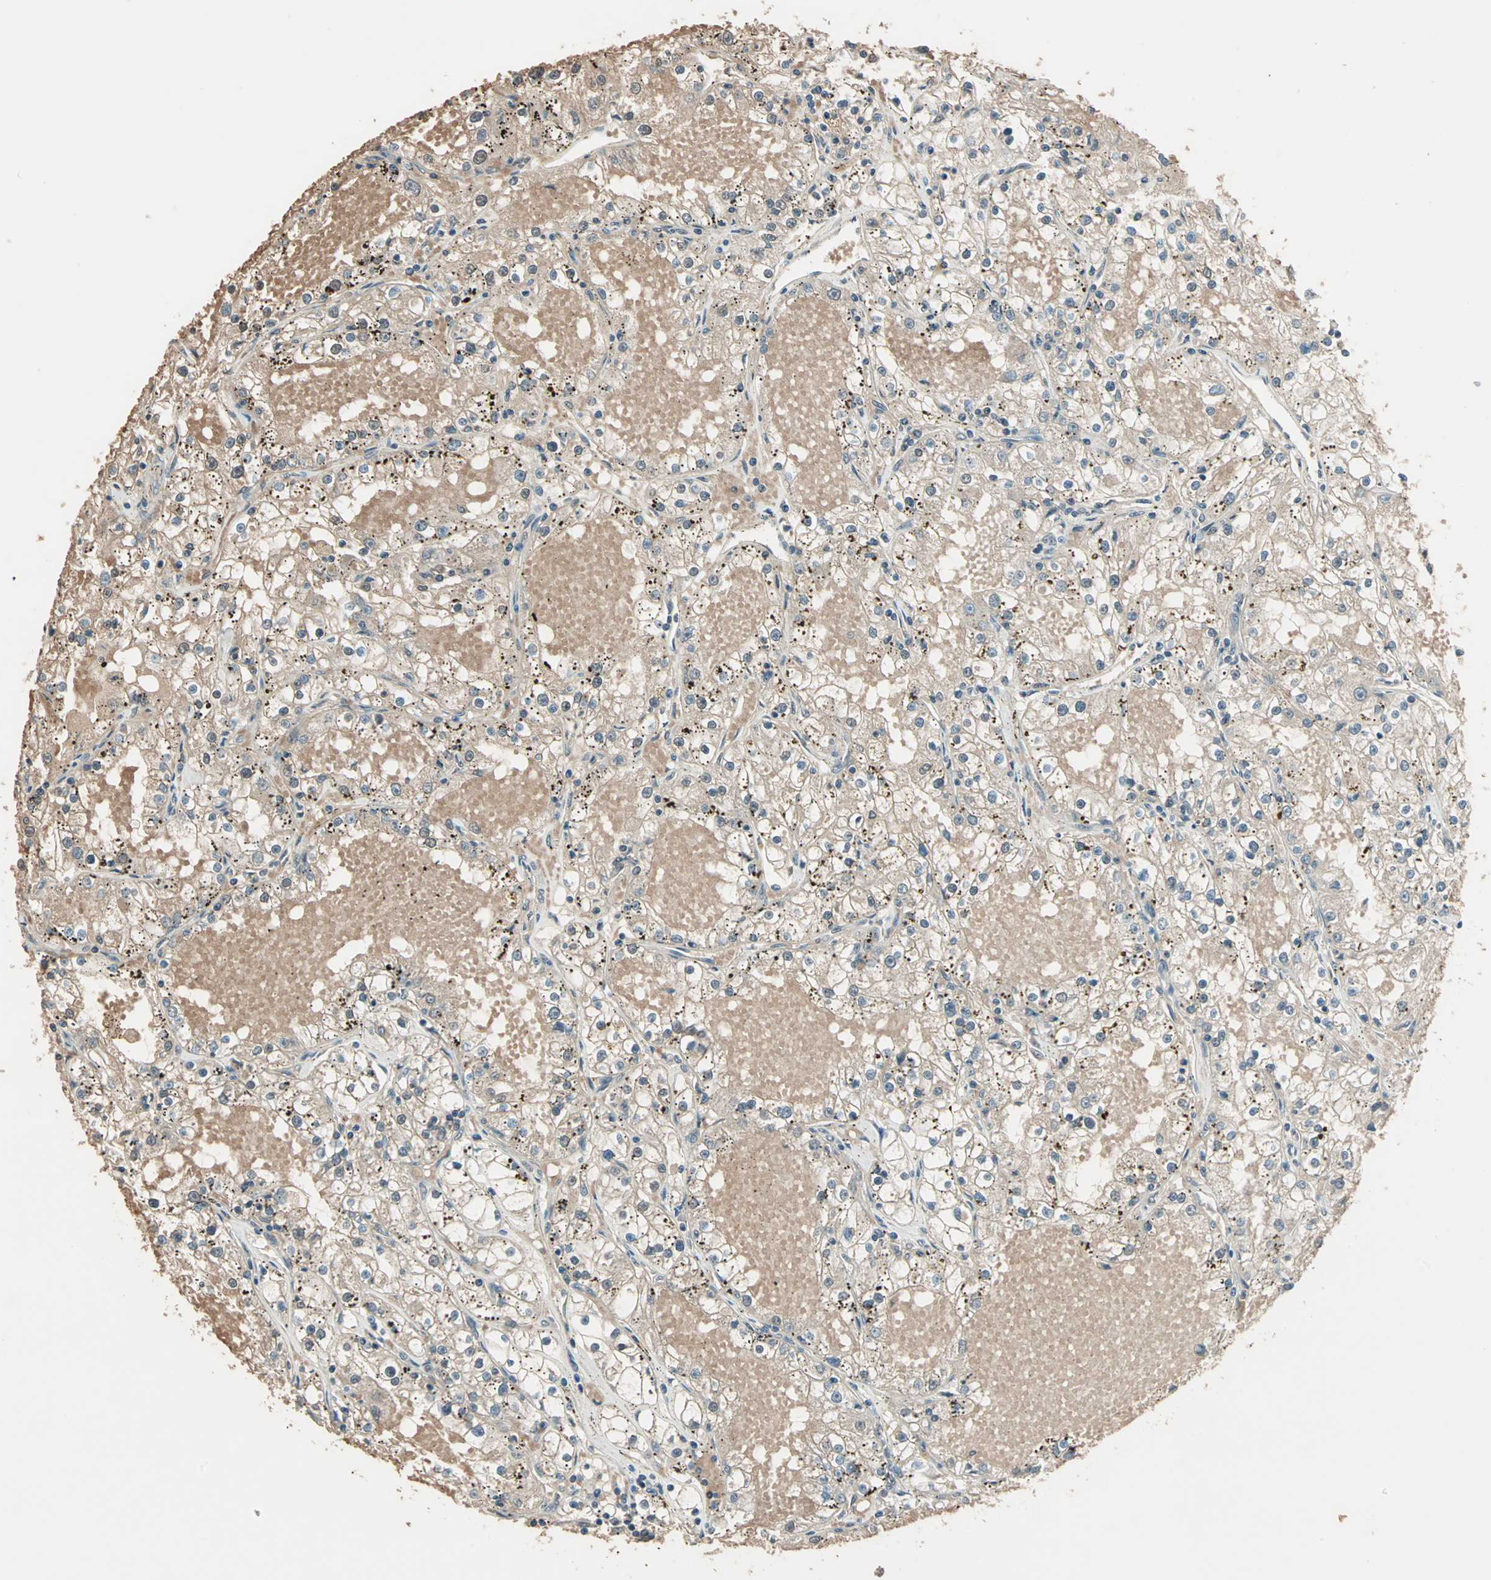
{"staining": {"intensity": "weak", "quantity": "25%-75%", "location": "nuclear"}, "tissue": "renal cancer", "cell_type": "Tumor cells", "image_type": "cancer", "snomed": [{"axis": "morphology", "description": "Adenocarcinoma, NOS"}, {"axis": "topography", "description": "Kidney"}], "caption": "A brown stain shows weak nuclear staining of a protein in human renal adenocarcinoma tumor cells.", "gene": "MDC1", "patient": {"sex": "male", "age": 56}}